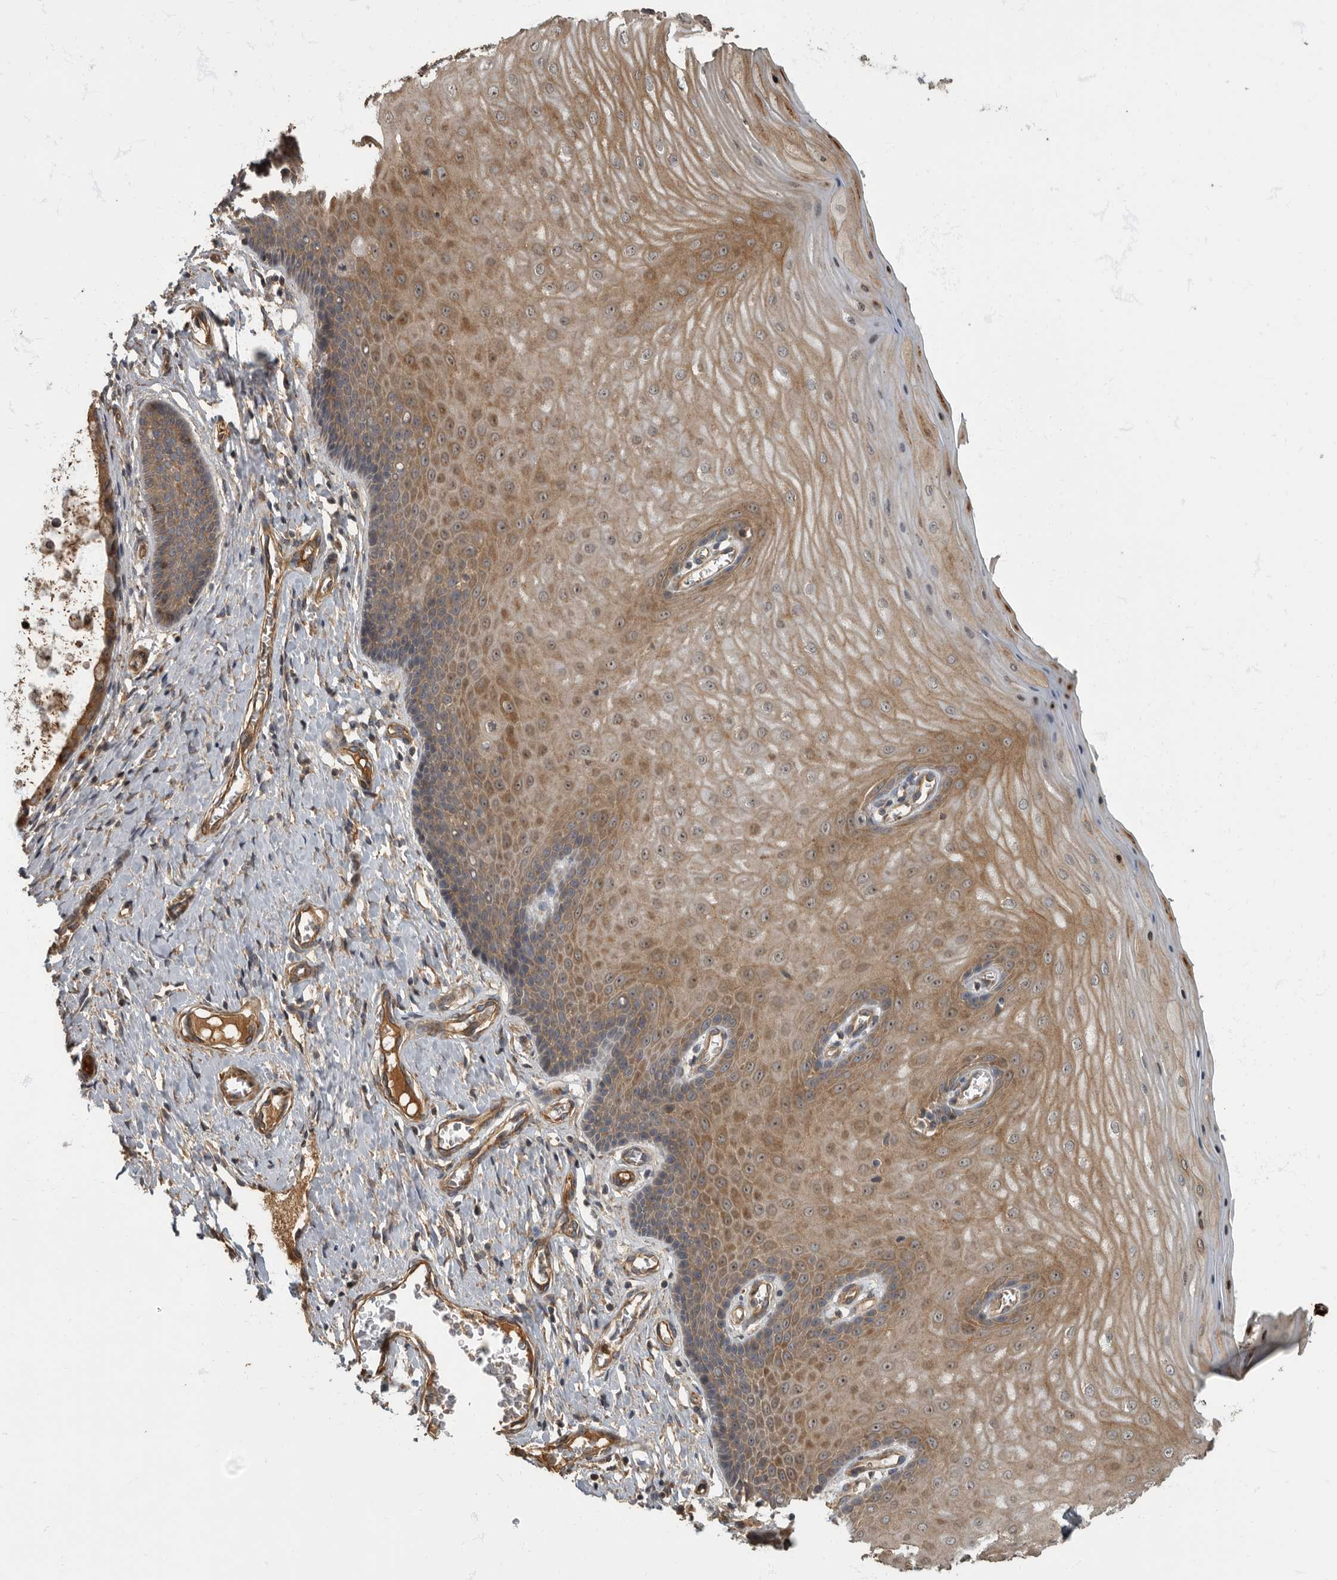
{"staining": {"intensity": "moderate", "quantity": ">75%", "location": "cytoplasmic/membranous"}, "tissue": "cervix", "cell_type": "Glandular cells", "image_type": "normal", "snomed": [{"axis": "morphology", "description": "Normal tissue, NOS"}, {"axis": "topography", "description": "Cervix"}], "caption": "Moderate cytoplasmic/membranous expression is present in approximately >75% of glandular cells in unremarkable cervix.", "gene": "DAAM1", "patient": {"sex": "female", "age": 55}}